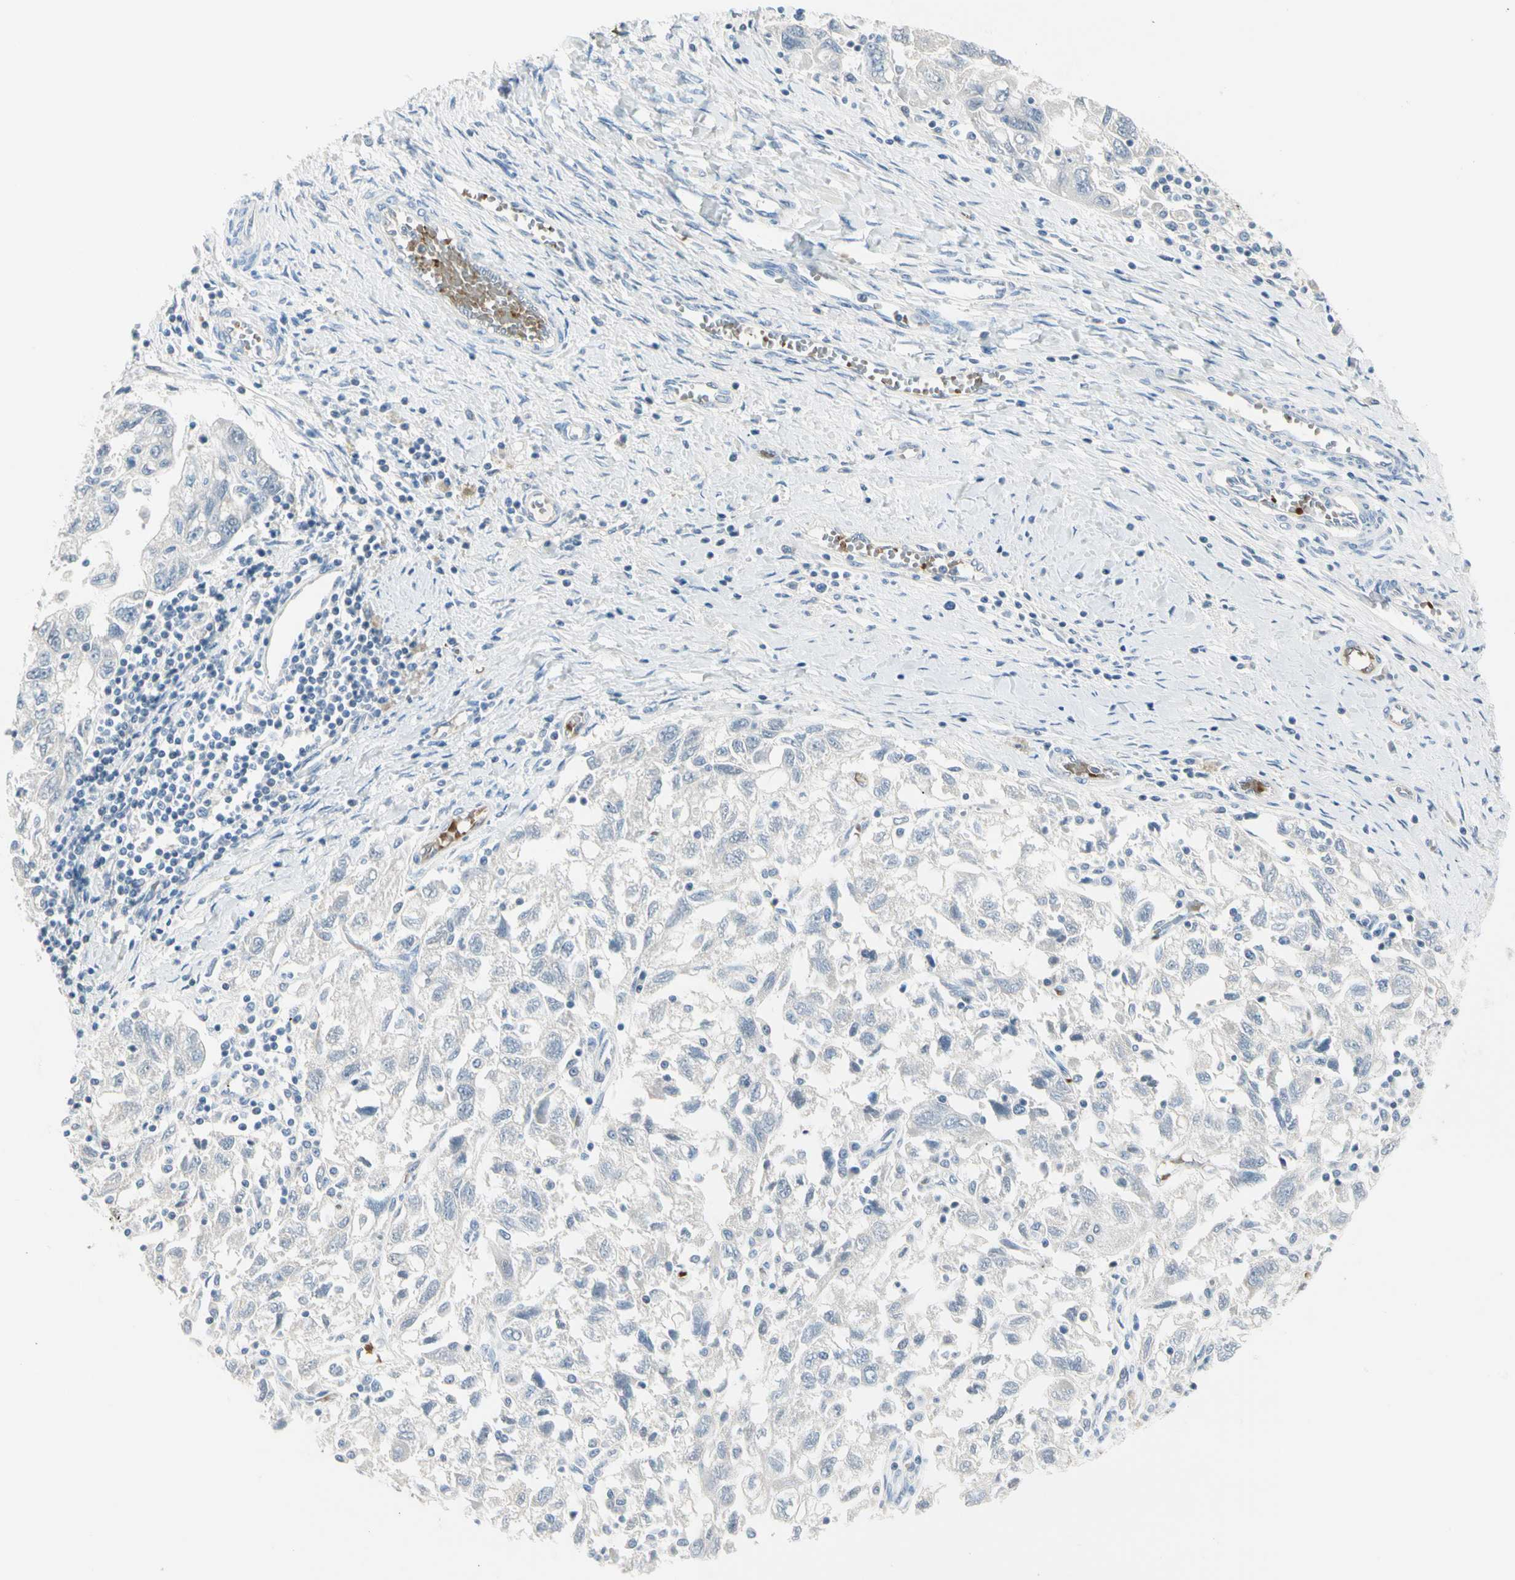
{"staining": {"intensity": "negative", "quantity": "none", "location": "none"}, "tissue": "ovarian cancer", "cell_type": "Tumor cells", "image_type": "cancer", "snomed": [{"axis": "morphology", "description": "Carcinoma, NOS"}, {"axis": "morphology", "description": "Cystadenocarcinoma, serous, NOS"}, {"axis": "topography", "description": "Ovary"}], "caption": "The photomicrograph demonstrates no staining of tumor cells in ovarian cancer. (DAB immunohistochemistry (IHC) visualized using brightfield microscopy, high magnification).", "gene": "CA1", "patient": {"sex": "female", "age": 69}}